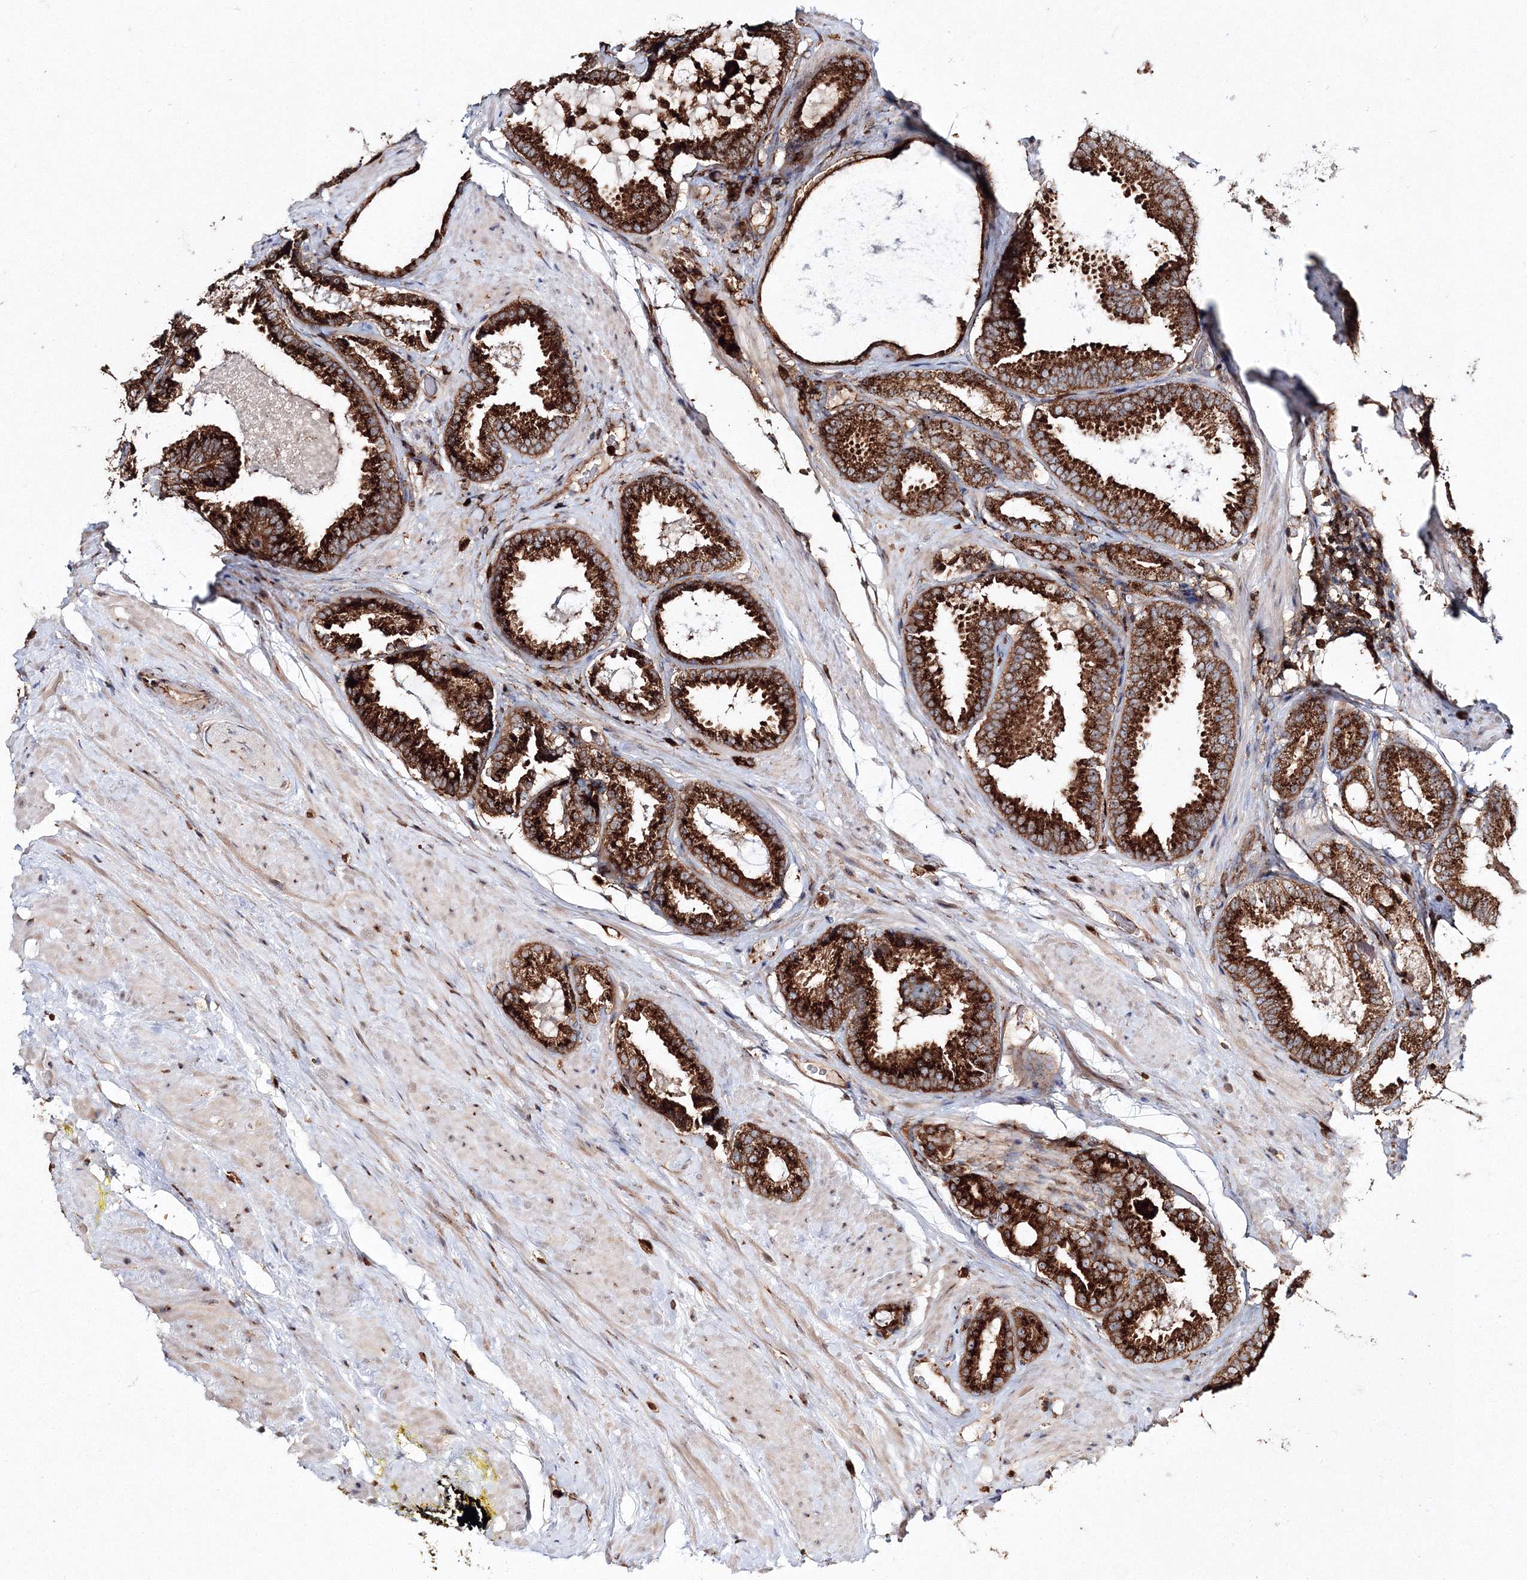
{"staining": {"intensity": "strong", "quantity": ">75%", "location": "cytoplasmic/membranous"}, "tissue": "prostate cancer", "cell_type": "Tumor cells", "image_type": "cancer", "snomed": [{"axis": "morphology", "description": "Adenocarcinoma, Low grade"}, {"axis": "topography", "description": "Prostate"}], "caption": "This image exhibits immunohistochemistry staining of prostate cancer, with high strong cytoplasmic/membranous expression in approximately >75% of tumor cells.", "gene": "ARCN1", "patient": {"sex": "male", "age": 71}}